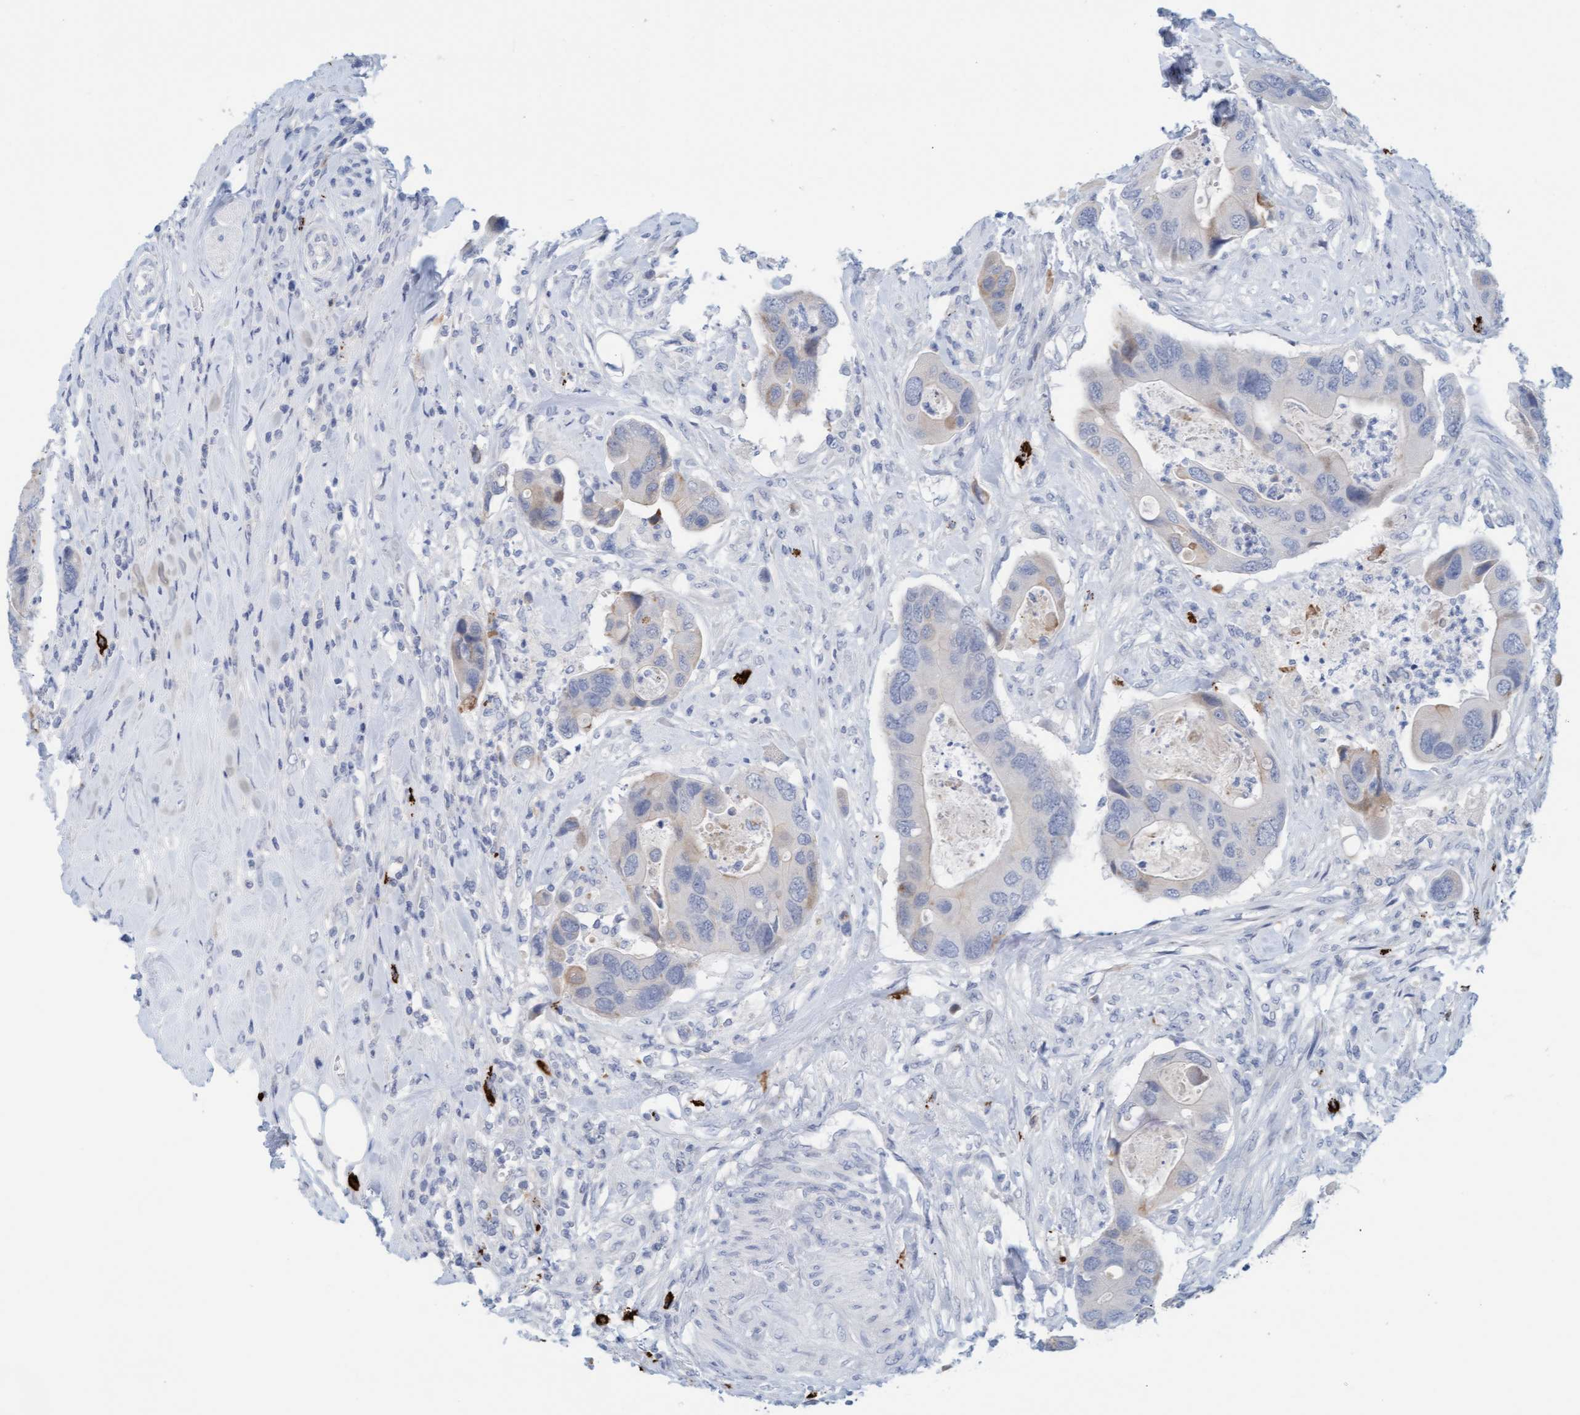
{"staining": {"intensity": "negative", "quantity": "none", "location": "none"}, "tissue": "colorectal cancer", "cell_type": "Tumor cells", "image_type": "cancer", "snomed": [{"axis": "morphology", "description": "Adenocarcinoma, NOS"}, {"axis": "topography", "description": "Rectum"}], "caption": "Immunohistochemistry (IHC) image of colorectal cancer (adenocarcinoma) stained for a protein (brown), which reveals no expression in tumor cells. (DAB immunohistochemistry (IHC), high magnification).", "gene": "CPA3", "patient": {"sex": "female", "age": 57}}